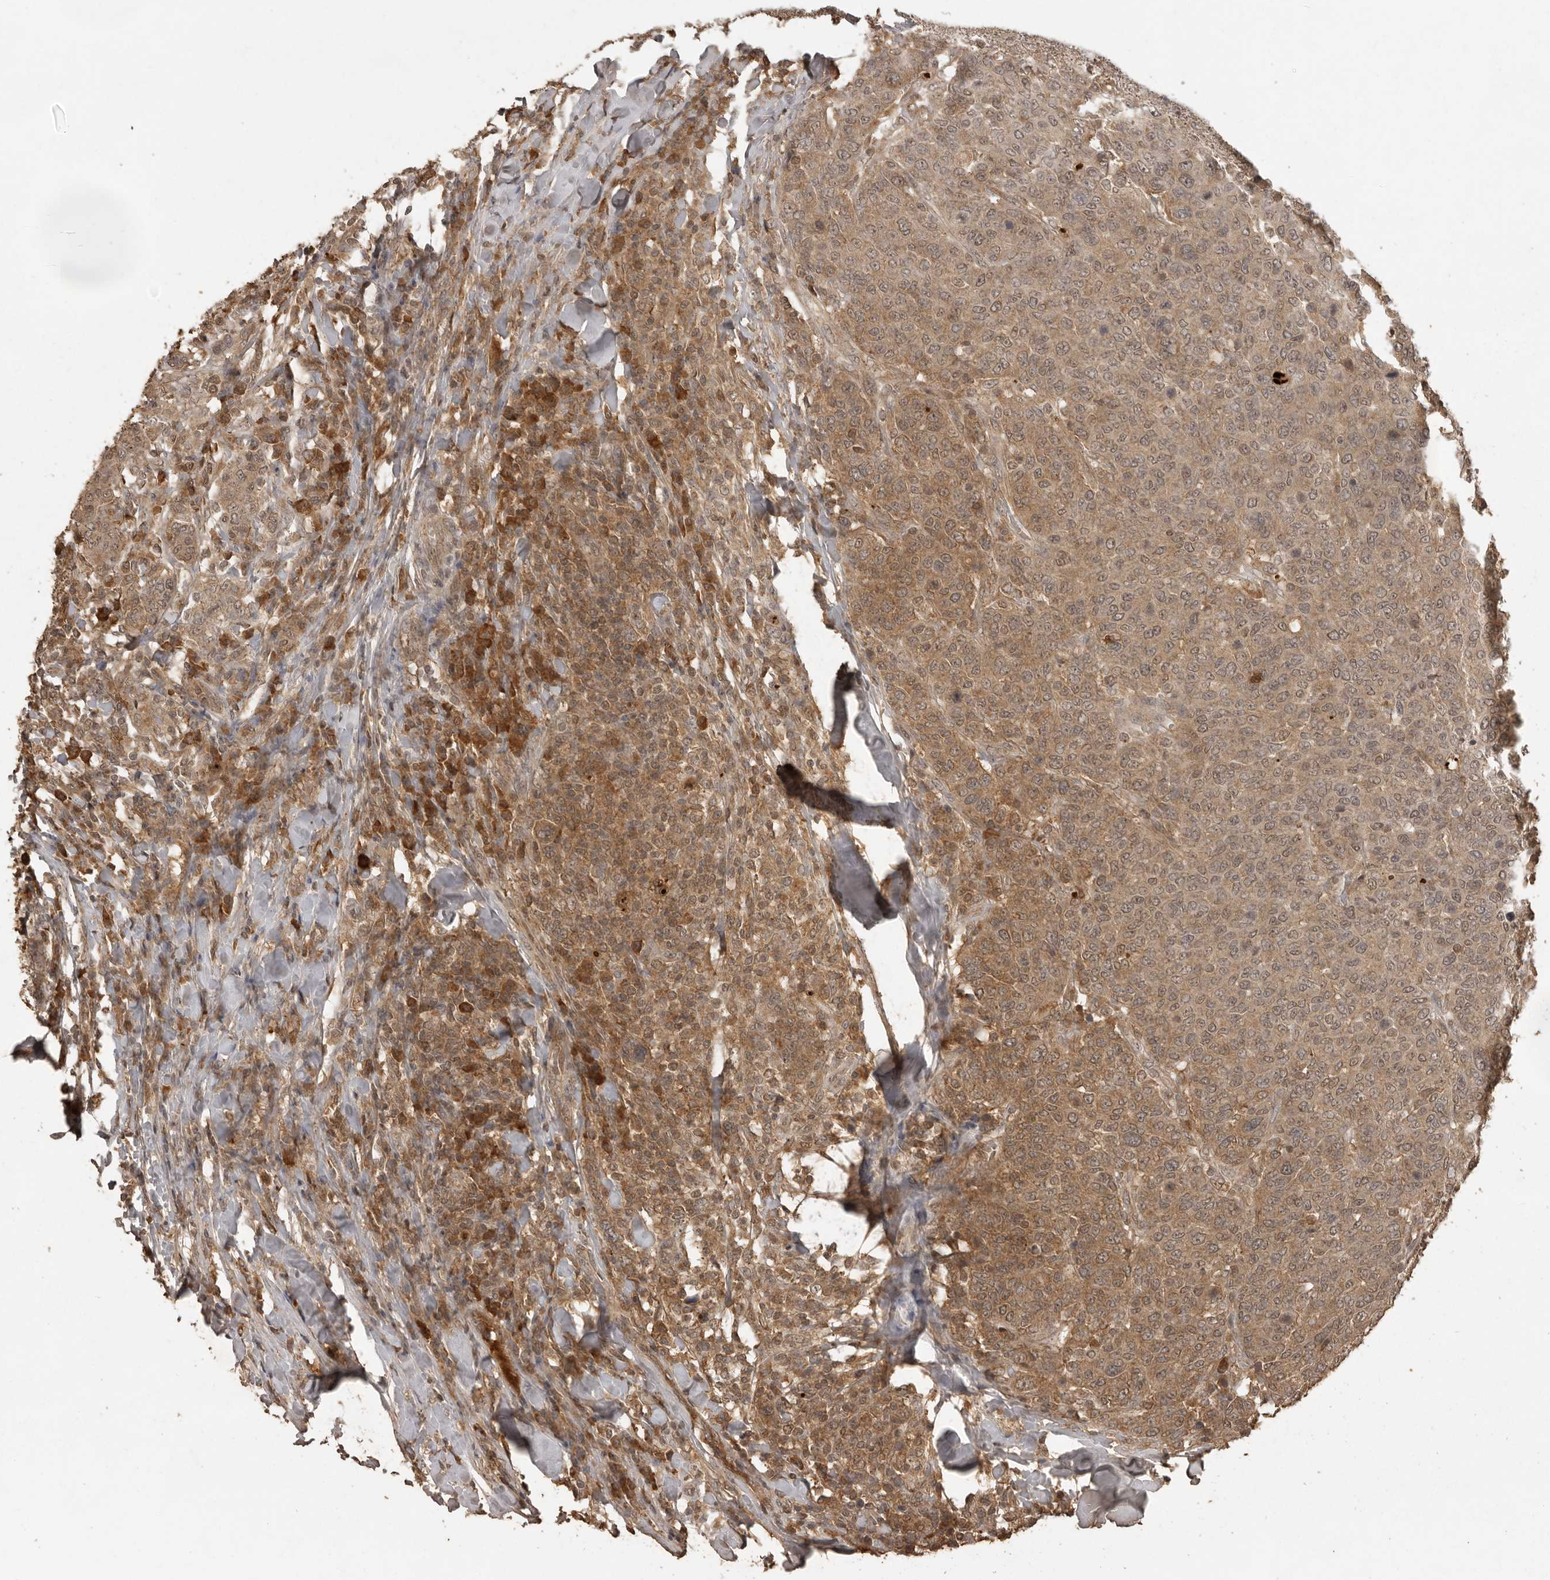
{"staining": {"intensity": "moderate", "quantity": ">75%", "location": "cytoplasmic/membranous"}, "tissue": "breast cancer", "cell_type": "Tumor cells", "image_type": "cancer", "snomed": [{"axis": "morphology", "description": "Duct carcinoma"}, {"axis": "topography", "description": "Breast"}], "caption": "Protein expression analysis of breast cancer displays moderate cytoplasmic/membranous expression in about >75% of tumor cells.", "gene": "CTF1", "patient": {"sex": "female", "age": 37}}